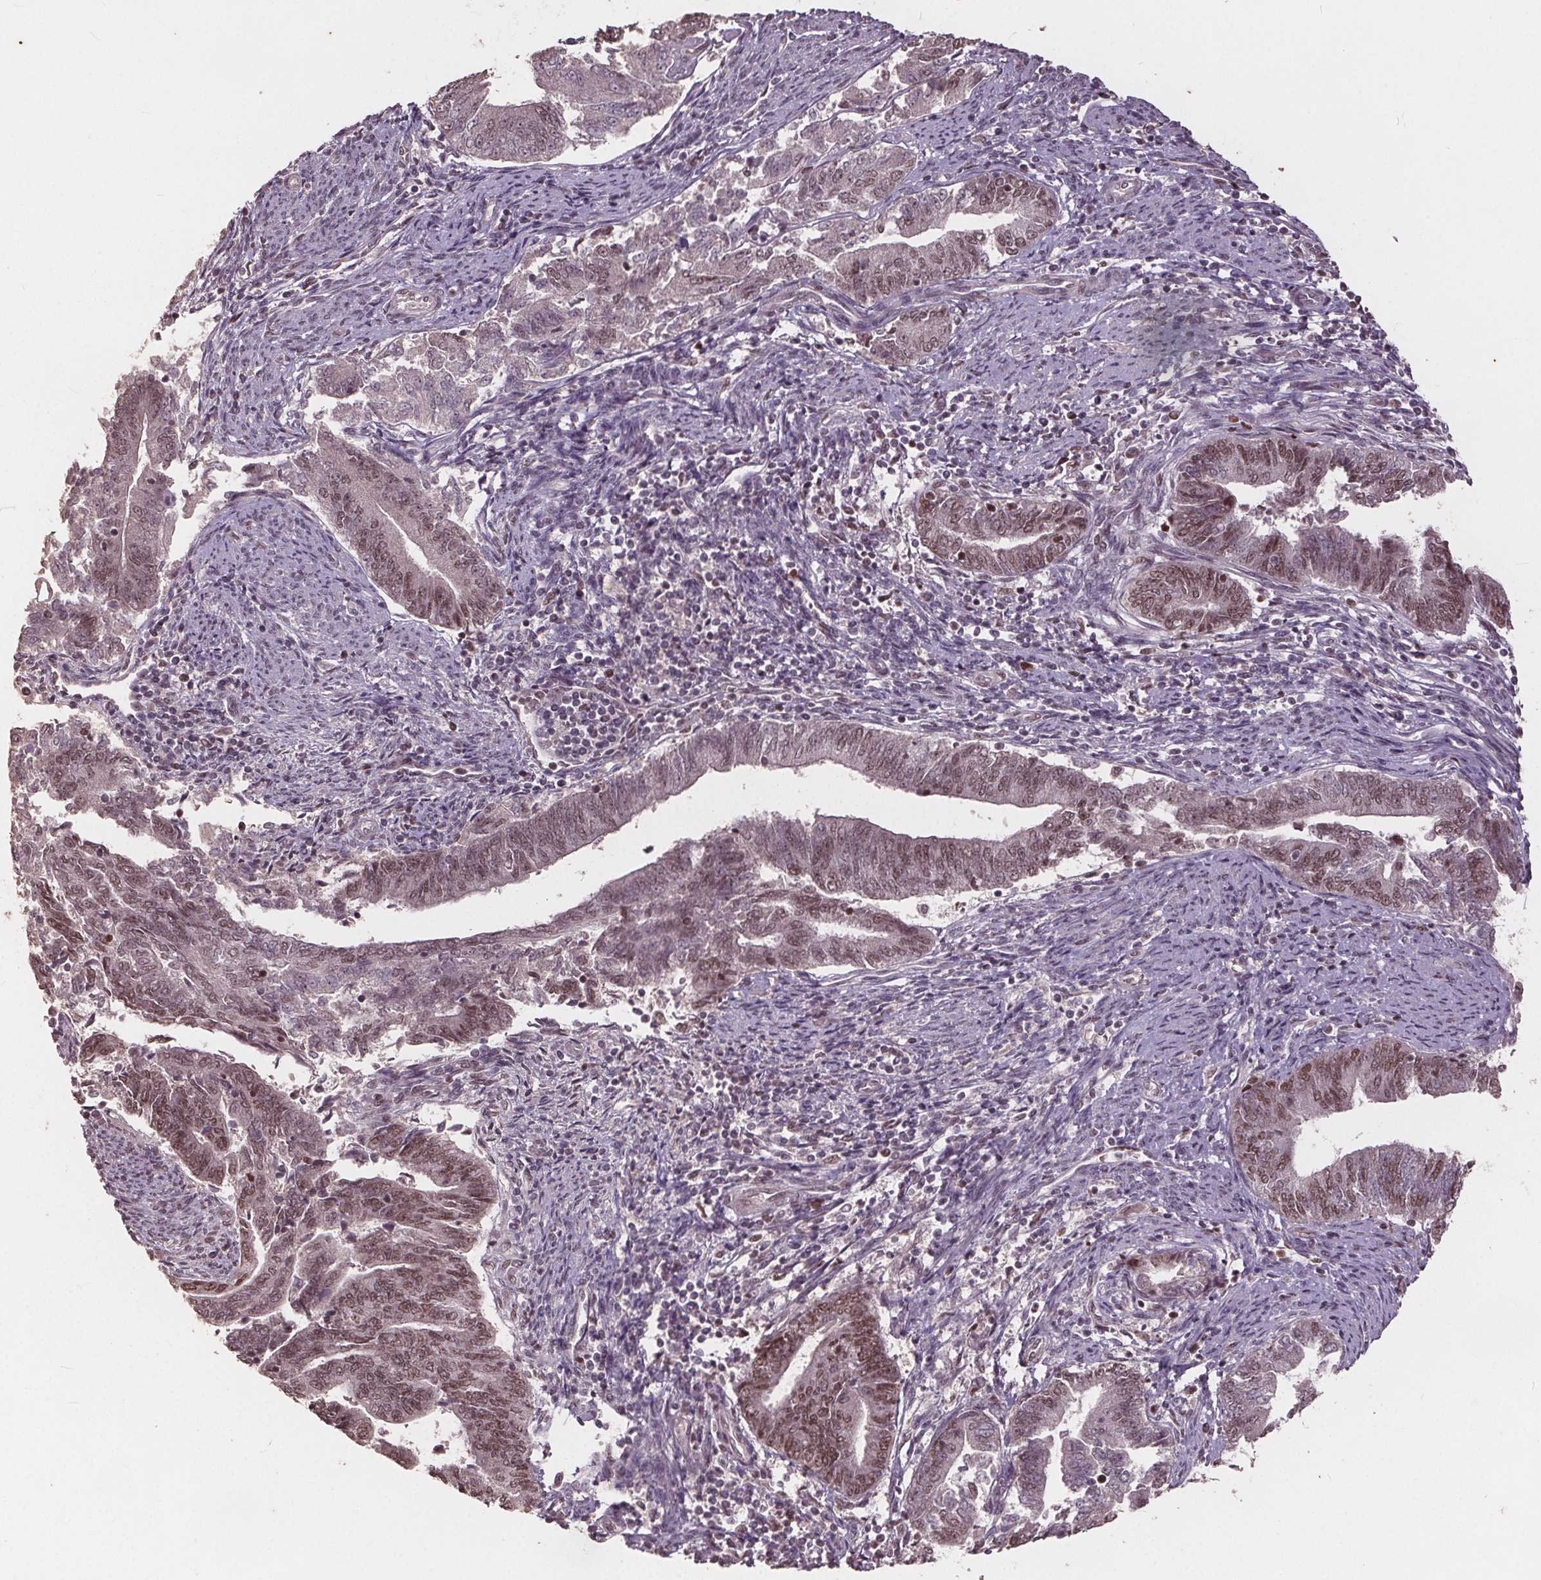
{"staining": {"intensity": "weak", "quantity": "25%-75%", "location": "nuclear"}, "tissue": "endometrial cancer", "cell_type": "Tumor cells", "image_type": "cancer", "snomed": [{"axis": "morphology", "description": "Adenocarcinoma, NOS"}, {"axis": "topography", "description": "Endometrium"}], "caption": "There is low levels of weak nuclear expression in tumor cells of endometrial cancer, as demonstrated by immunohistochemical staining (brown color).", "gene": "DNMT3B", "patient": {"sex": "female", "age": 65}}